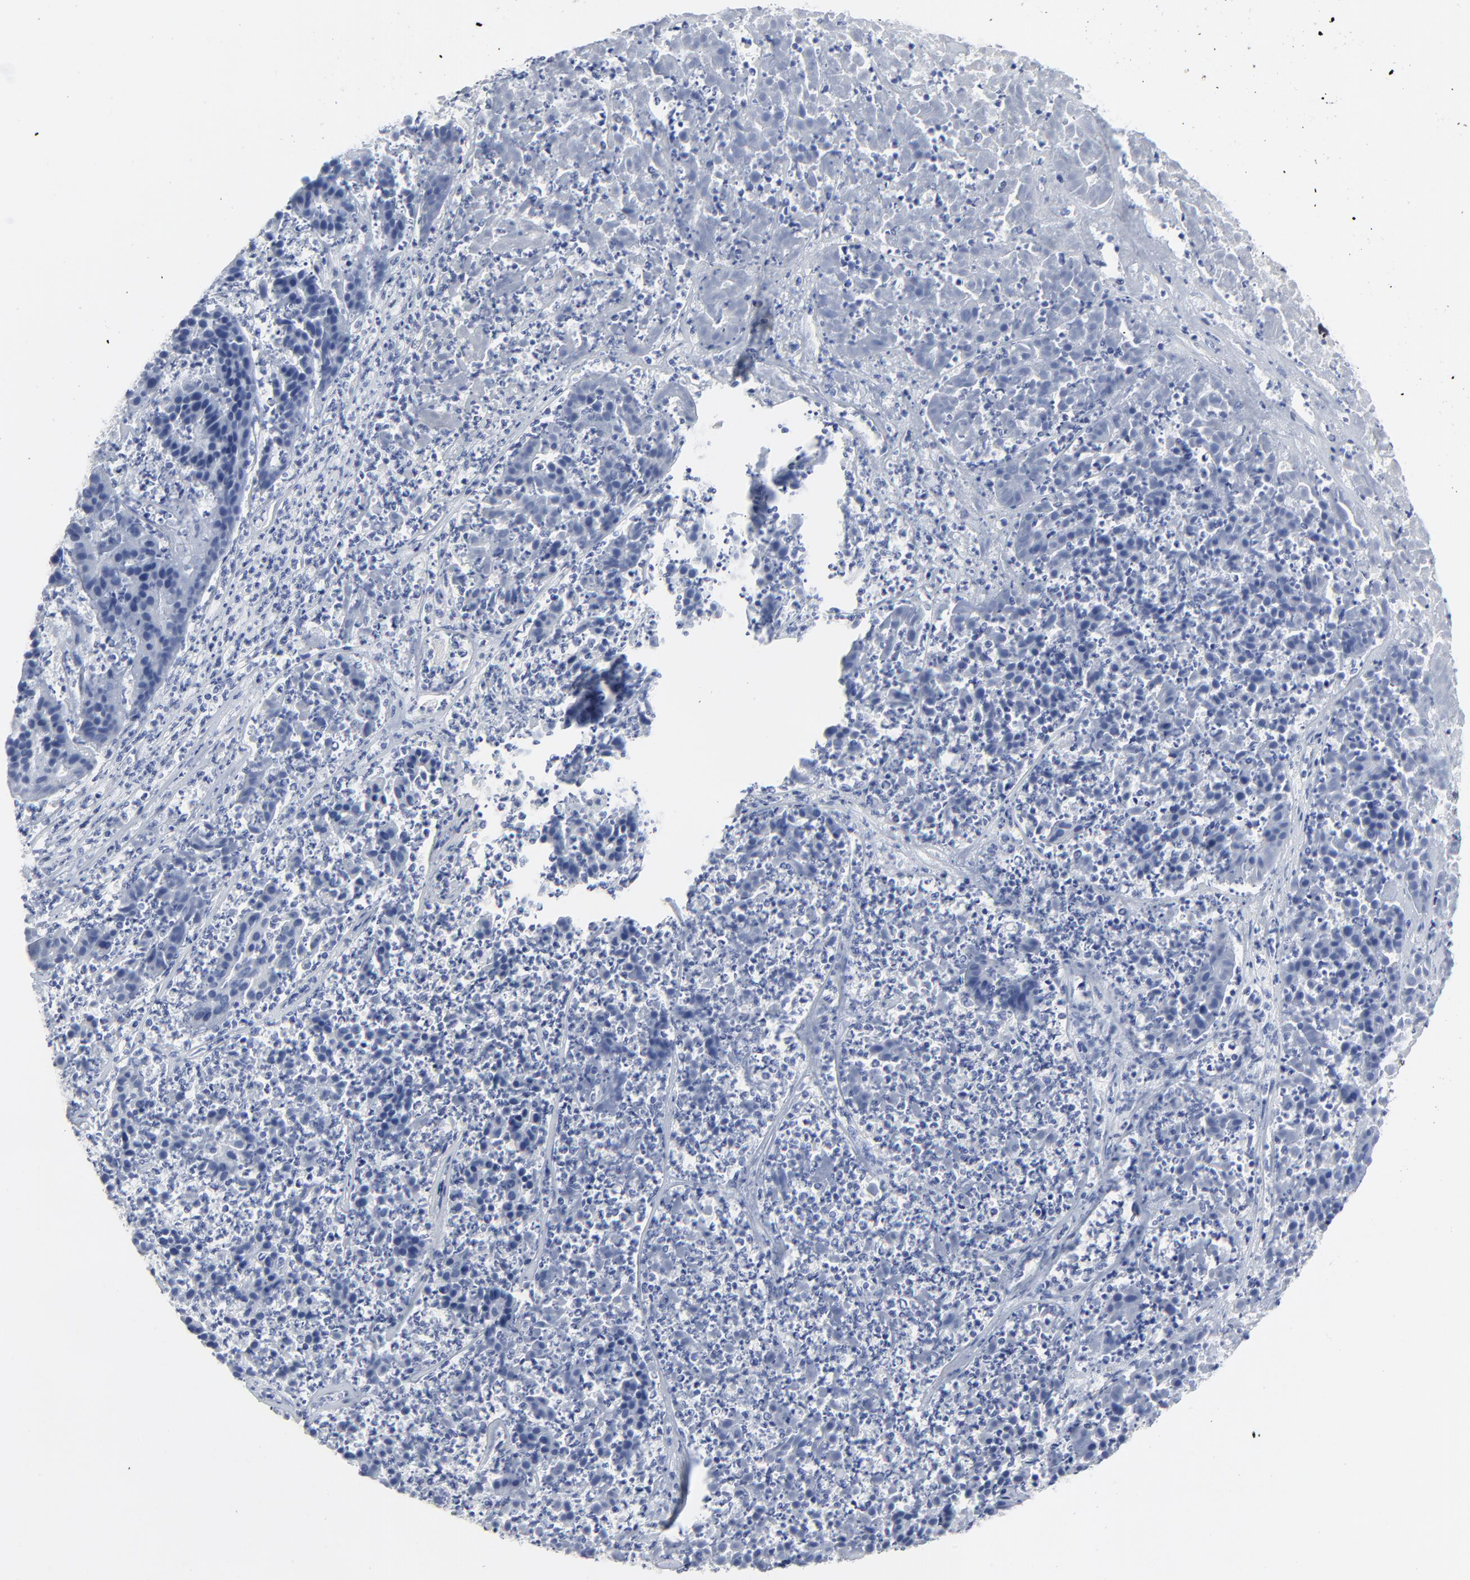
{"staining": {"intensity": "negative", "quantity": "none", "location": "none"}, "tissue": "pancreatic cancer", "cell_type": "Tumor cells", "image_type": "cancer", "snomed": [{"axis": "morphology", "description": "Adenocarcinoma, NOS"}, {"axis": "topography", "description": "Pancreas"}], "caption": "Tumor cells show no significant protein positivity in pancreatic adenocarcinoma.", "gene": "ZNF589", "patient": {"sex": "male", "age": 50}}